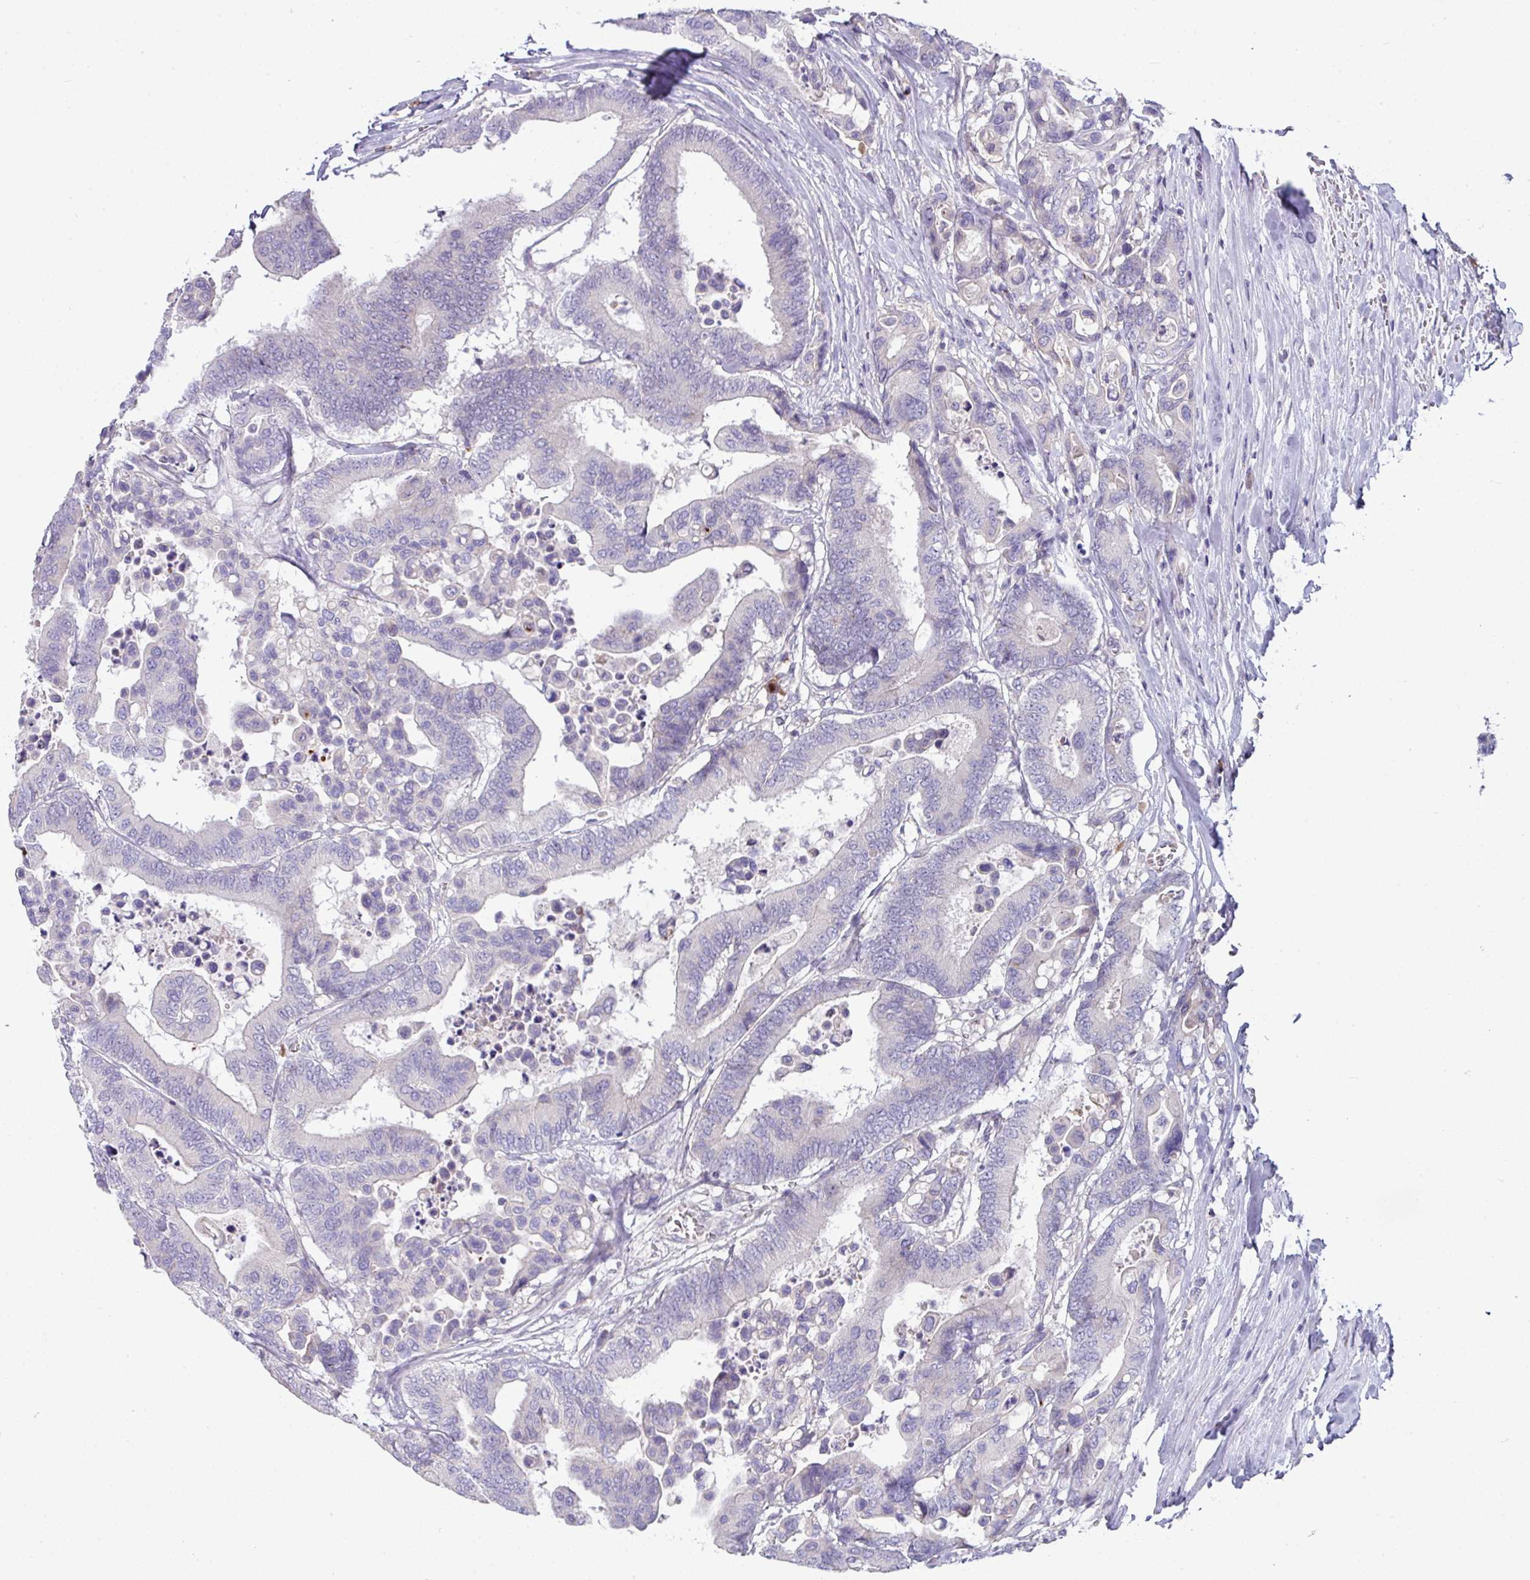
{"staining": {"intensity": "moderate", "quantity": "<25%", "location": "cytoplasmic/membranous"}, "tissue": "colorectal cancer", "cell_type": "Tumor cells", "image_type": "cancer", "snomed": [{"axis": "morphology", "description": "Normal tissue, NOS"}, {"axis": "morphology", "description": "Adenocarcinoma, NOS"}, {"axis": "topography", "description": "Colon"}], "caption": "DAB immunohistochemical staining of human colorectal adenocarcinoma displays moderate cytoplasmic/membranous protein staining in about <25% of tumor cells.", "gene": "SLAMF6", "patient": {"sex": "male", "age": 82}}